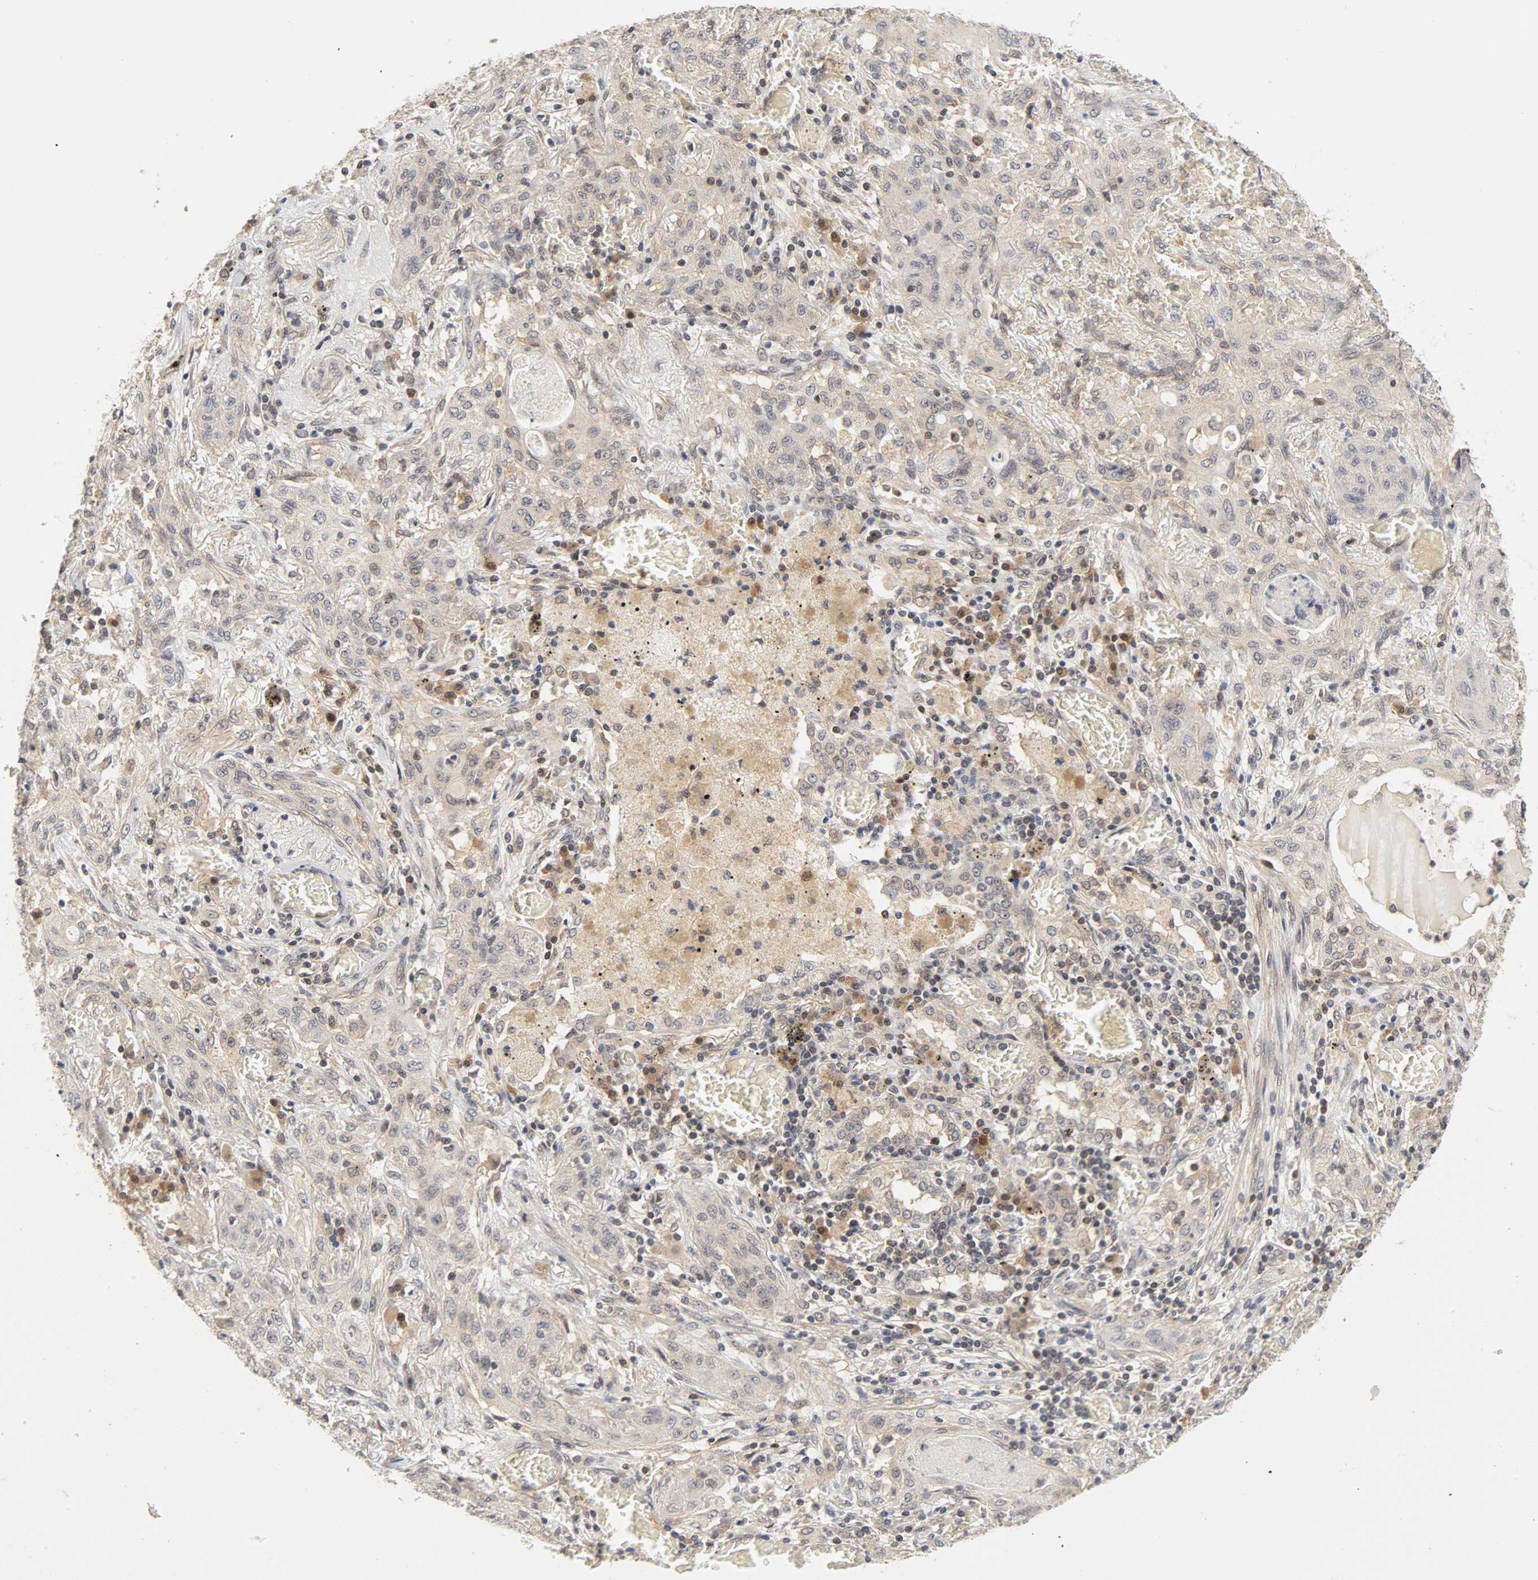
{"staining": {"intensity": "negative", "quantity": "none", "location": "none"}, "tissue": "lung cancer", "cell_type": "Tumor cells", "image_type": "cancer", "snomed": [{"axis": "morphology", "description": "Squamous cell carcinoma, NOS"}, {"axis": "topography", "description": "Lung"}], "caption": "The micrograph reveals no staining of tumor cells in lung cancer (squamous cell carcinoma).", "gene": "UBE2M", "patient": {"sex": "female", "age": 47}}